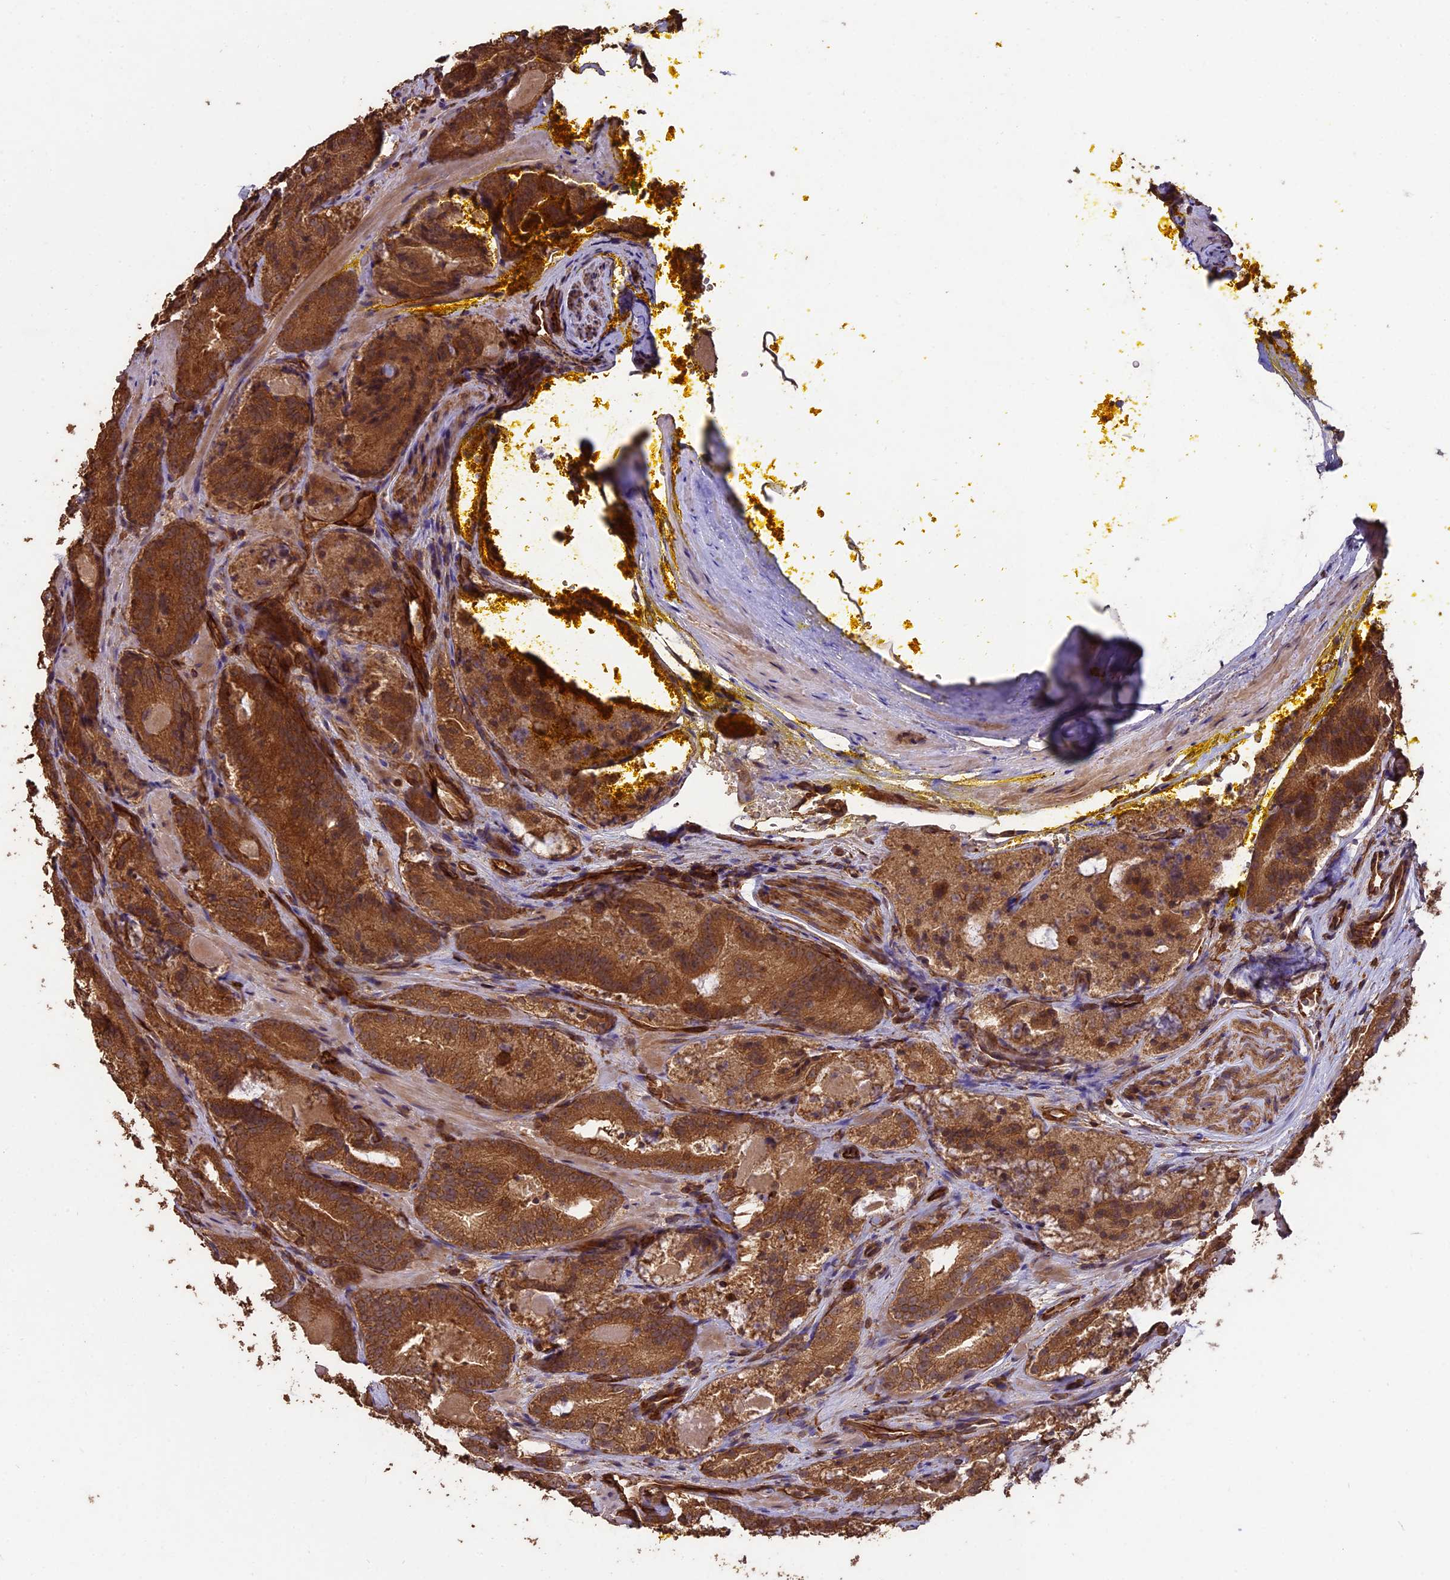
{"staining": {"intensity": "moderate", "quantity": ">75%", "location": "cytoplasmic/membranous"}, "tissue": "prostate cancer", "cell_type": "Tumor cells", "image_type": "cancer", "snomed": [{"axis": "morphology", "description": "Adenocarcinoma, High grade"}, {"axis": "topography", "description": "Prostate"}], "caption": "Immunohistochemistry (IHC) (DAB (3,3'-diaminobenzidine)) staining of human prostate cancer exhibits moderate cytoplasmic/membranous protein staining in approximately >75% of tumor cells.", "gene": "TTLL10", "patient": {"sex": "male", "age": 57}}